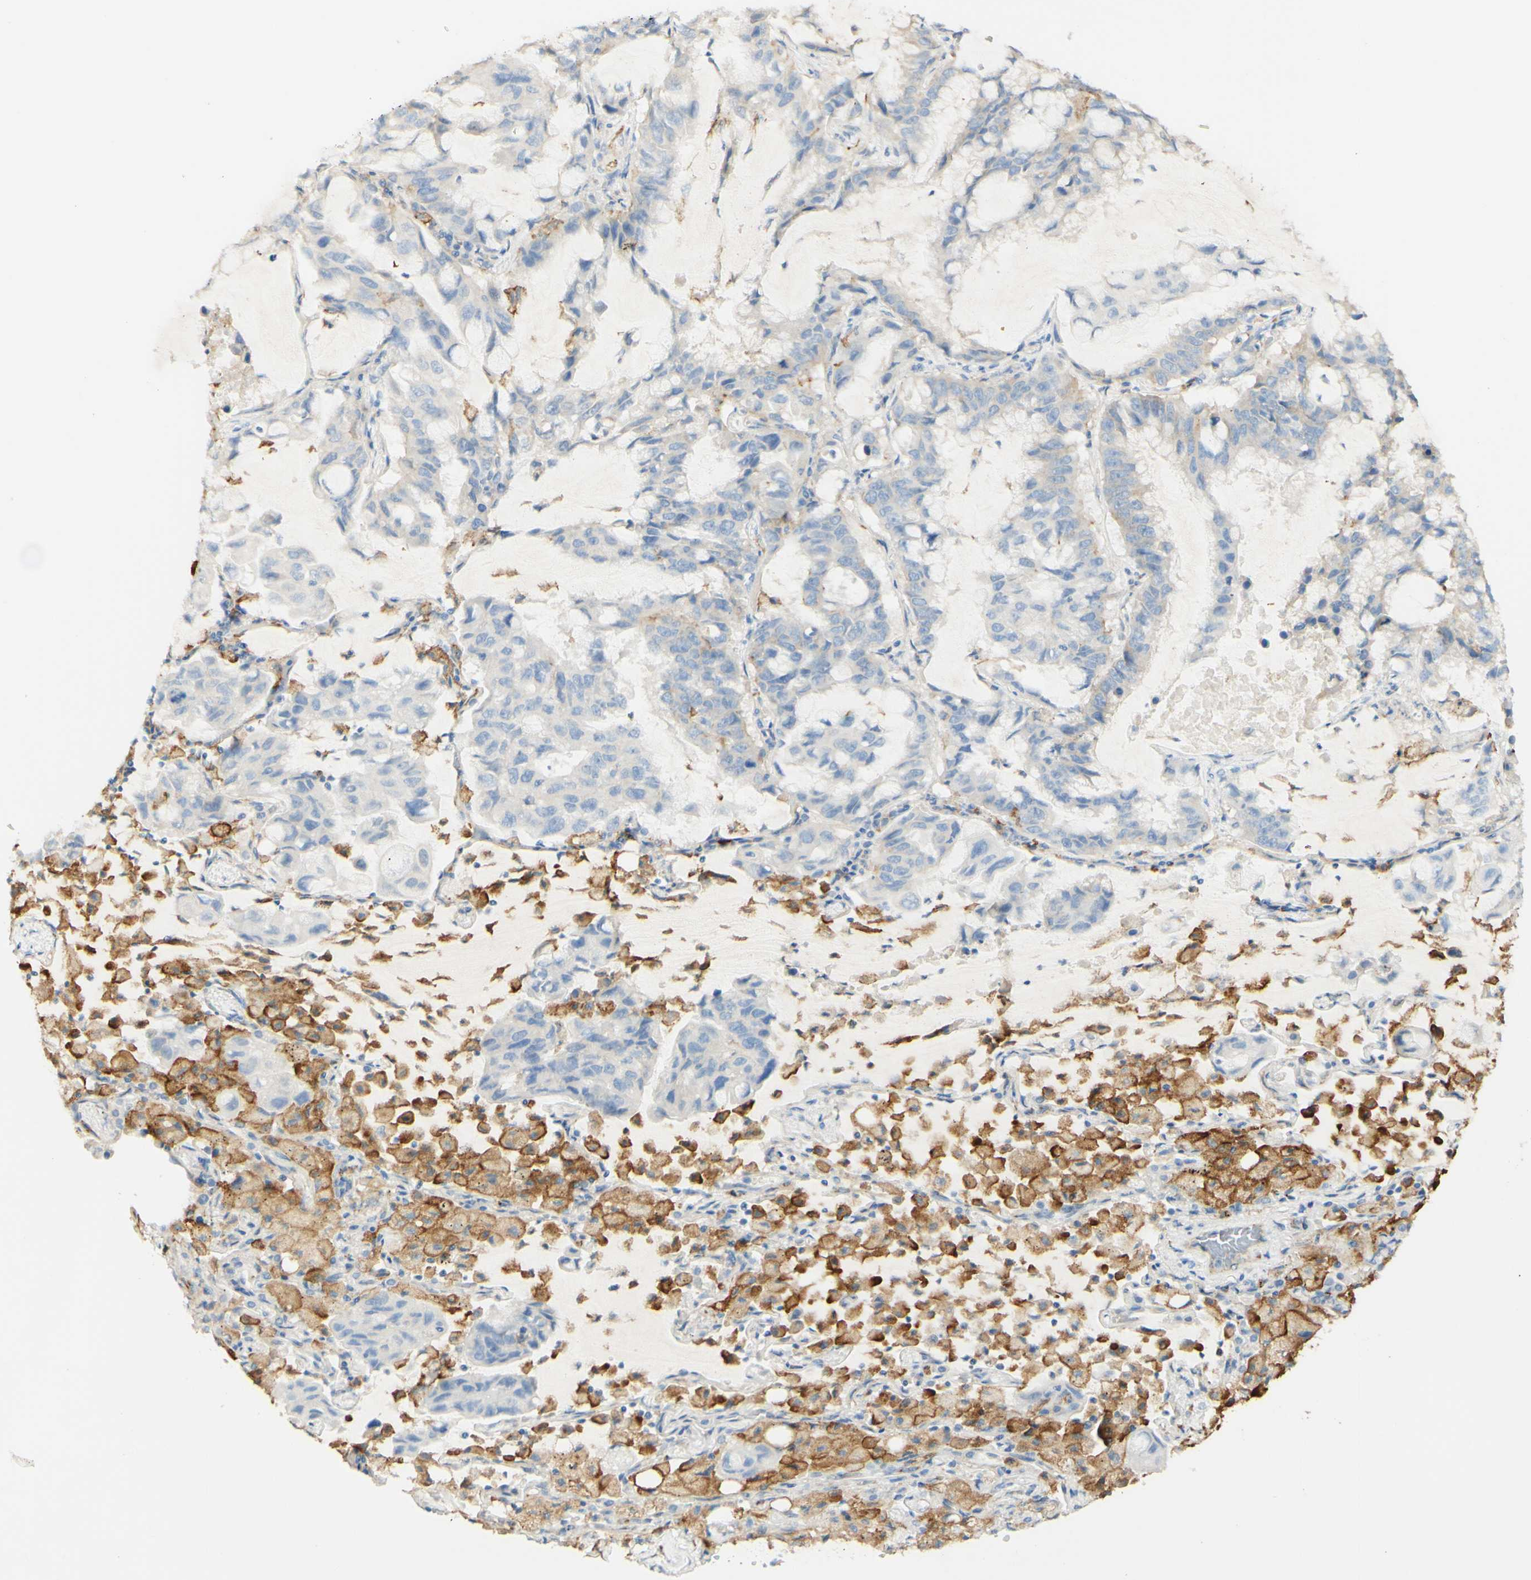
{"staining": {"intensity": "weak", "quantity": "<25%", "location": "cytoplasmic/membranous"}, "tissue": "lung cancer", "cell_type": "Tumor cells", "image_type": "cancer", "snomed": [{"axis": "morphology", "description": "Adenocarcinoma, NOS"}, {"axis": "topography", "description": "Lung"}], "caption": "Immunohistochemistry photomicrograph of neoplastic tissue: adenocarcinoma (lung) stained with DAB exhibits no significant protein staining in tumor cells.", "gene": "FCGRT", "patient": {"sex": "male", "age": 64}}